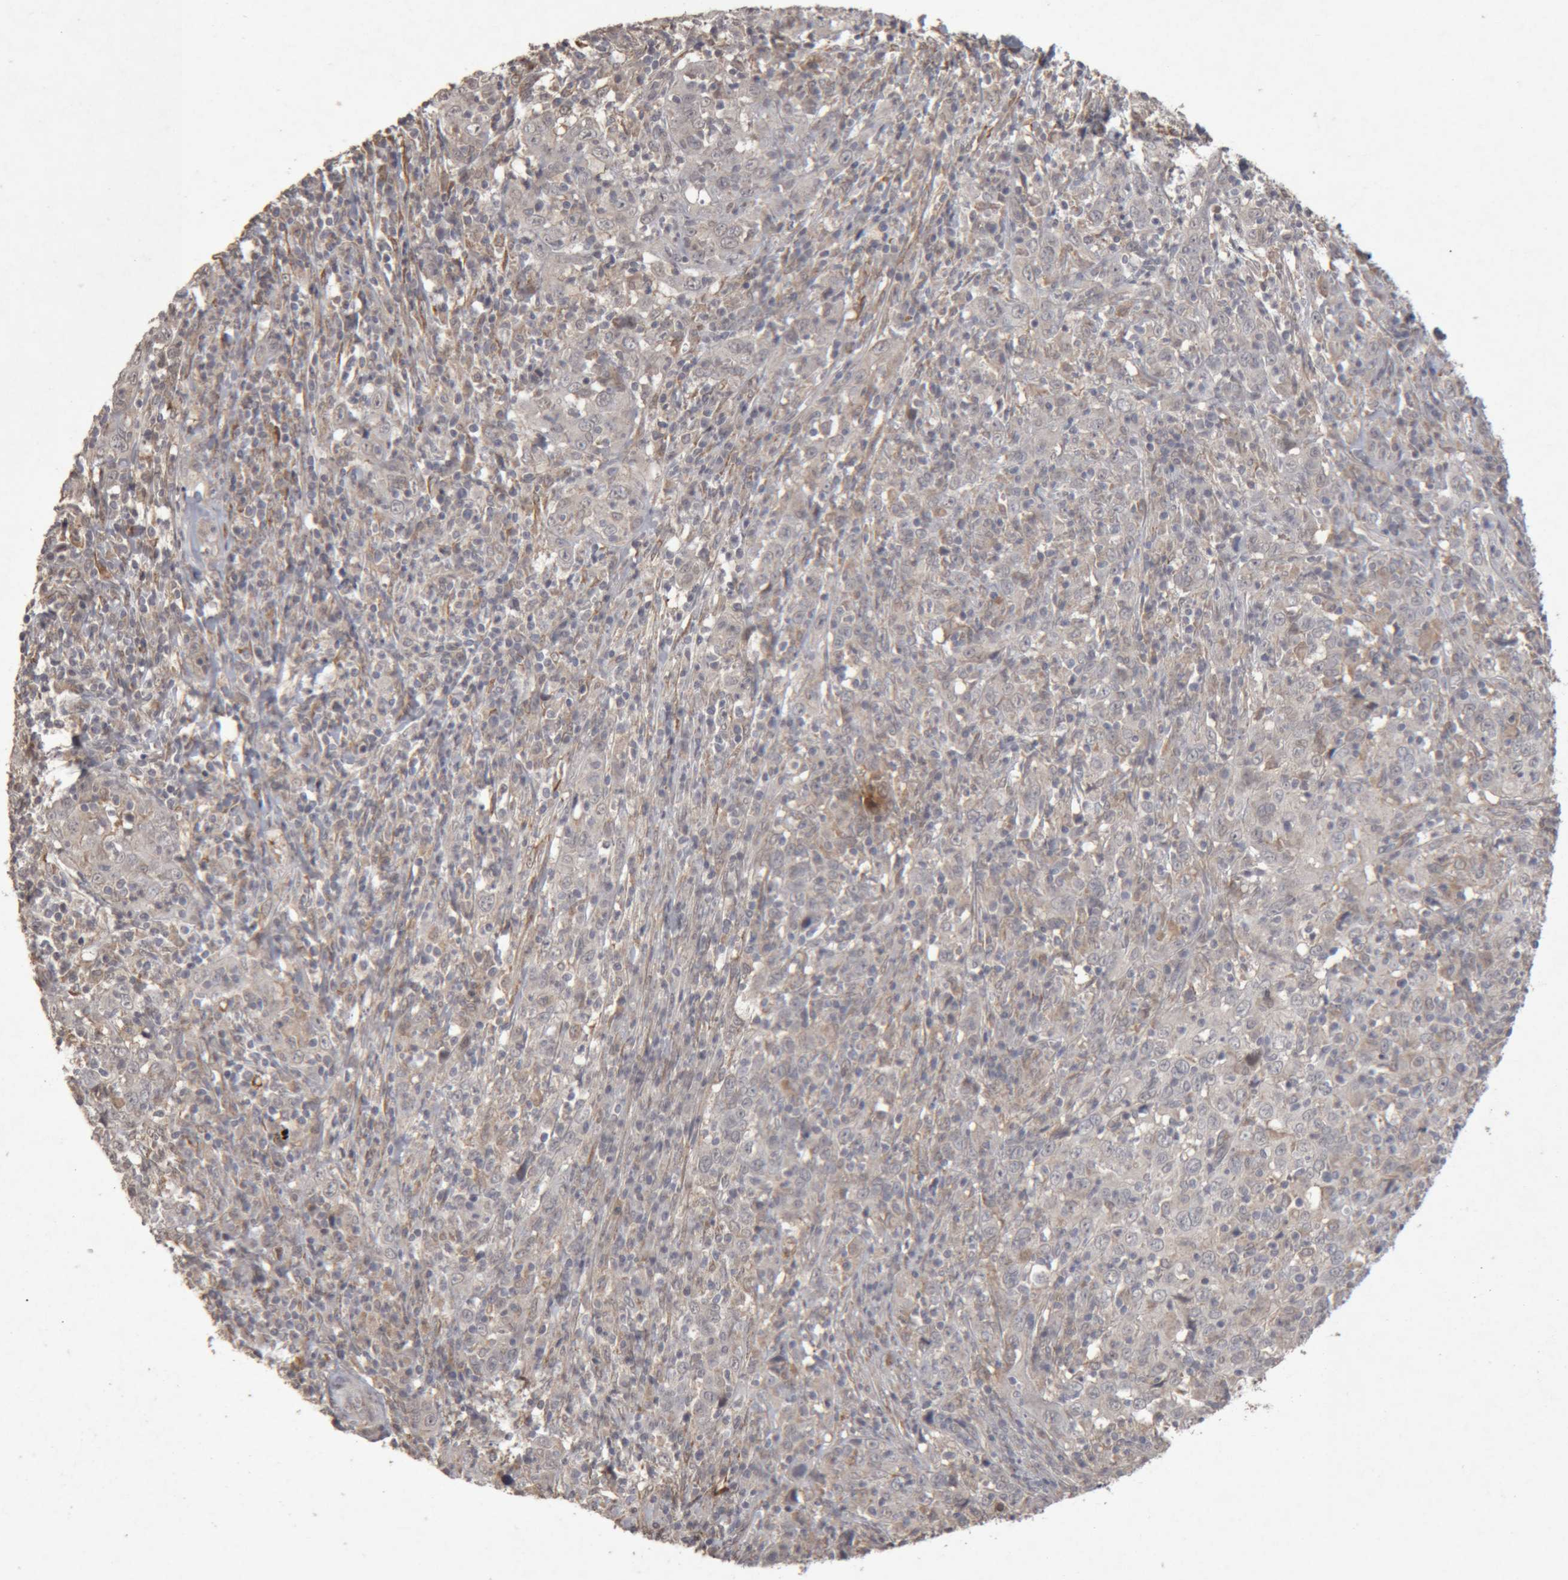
{"staining": {"intensity": "negative", "quantity": "none", "location": "none"}, "tissue": "cervical cancer", "cell_type": "Tumor cells", "image_type": "cancer", "snomed": [{"axis": "morphology", "description": "Squamous cell carcinoma, NOS"}, {"axis": "topography", "description": "Cervix"}], "caption": "The micrograph shows no staining of tumor cells in cervical cancer.", "gene": "MEP1A", "patient": {"sex": "female", "age": 46}}